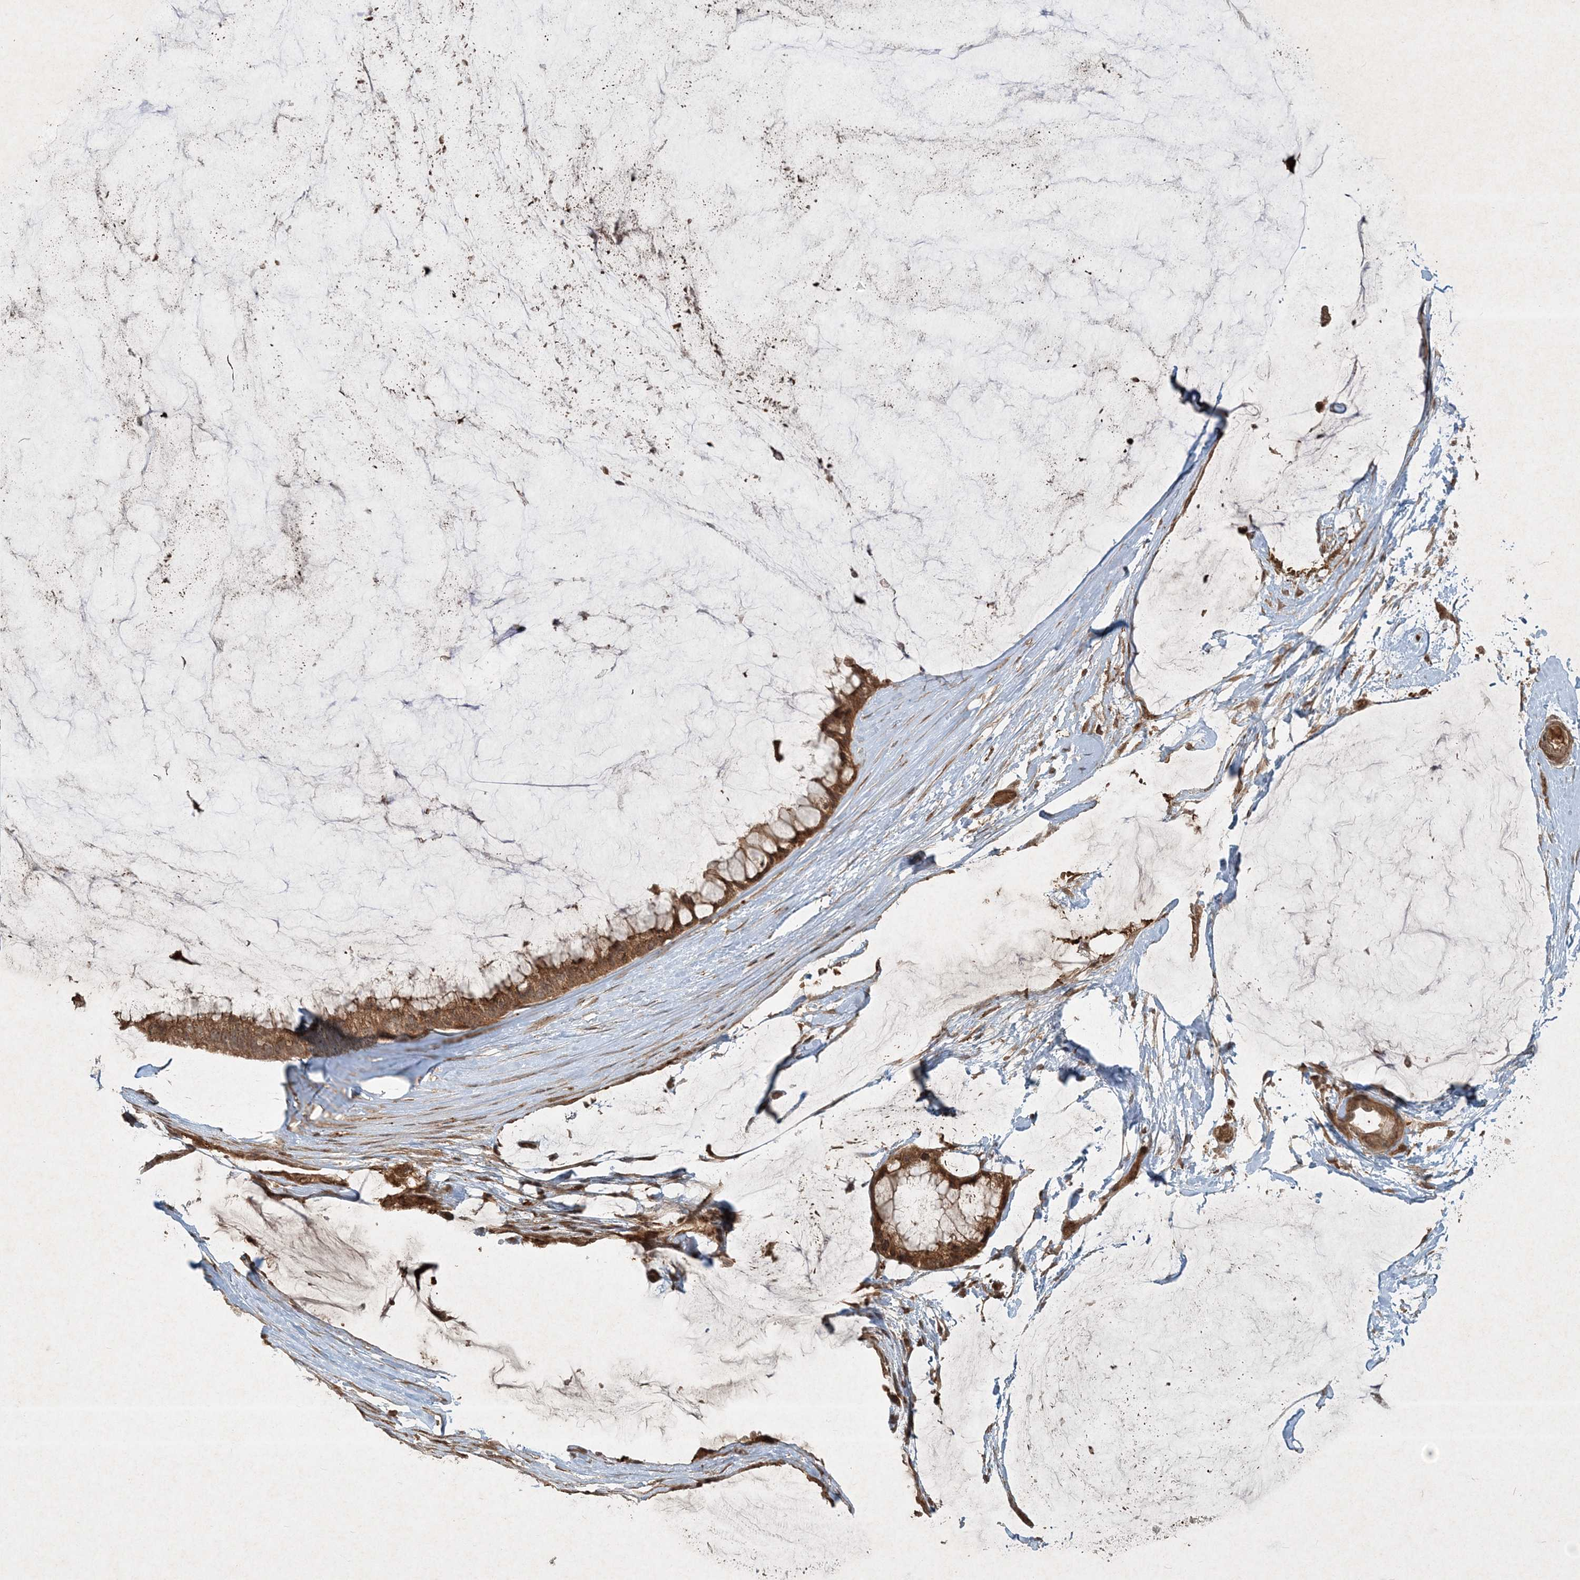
{"staining": {"intensity": "moderate", "quantity": ">75%", "location": "cytoplasmic/membranous"}, "tissue": "ovarian cancer", "cell_type": "Tumor cells", "image_type": "cancer", "snomed": [{"axis": "morphology", "description": "Cystadenocarcinoma, mucinous, NOS"}, {"axis": "topography", "description": "Ovary"}], "caption": "Mucinous cystadenocarcinoma (ovarian) stained with DAB (3,3'-diaminobenzidine) immunohistochemistry displays medium levels of moderate cytoplasmic/membranous expression in about >75% of tumor cells. (Brightfield microscopy of DAB IHC at high magnification).", "gene": "NARS1", "patient": {"sex": "female", "age": 39}}